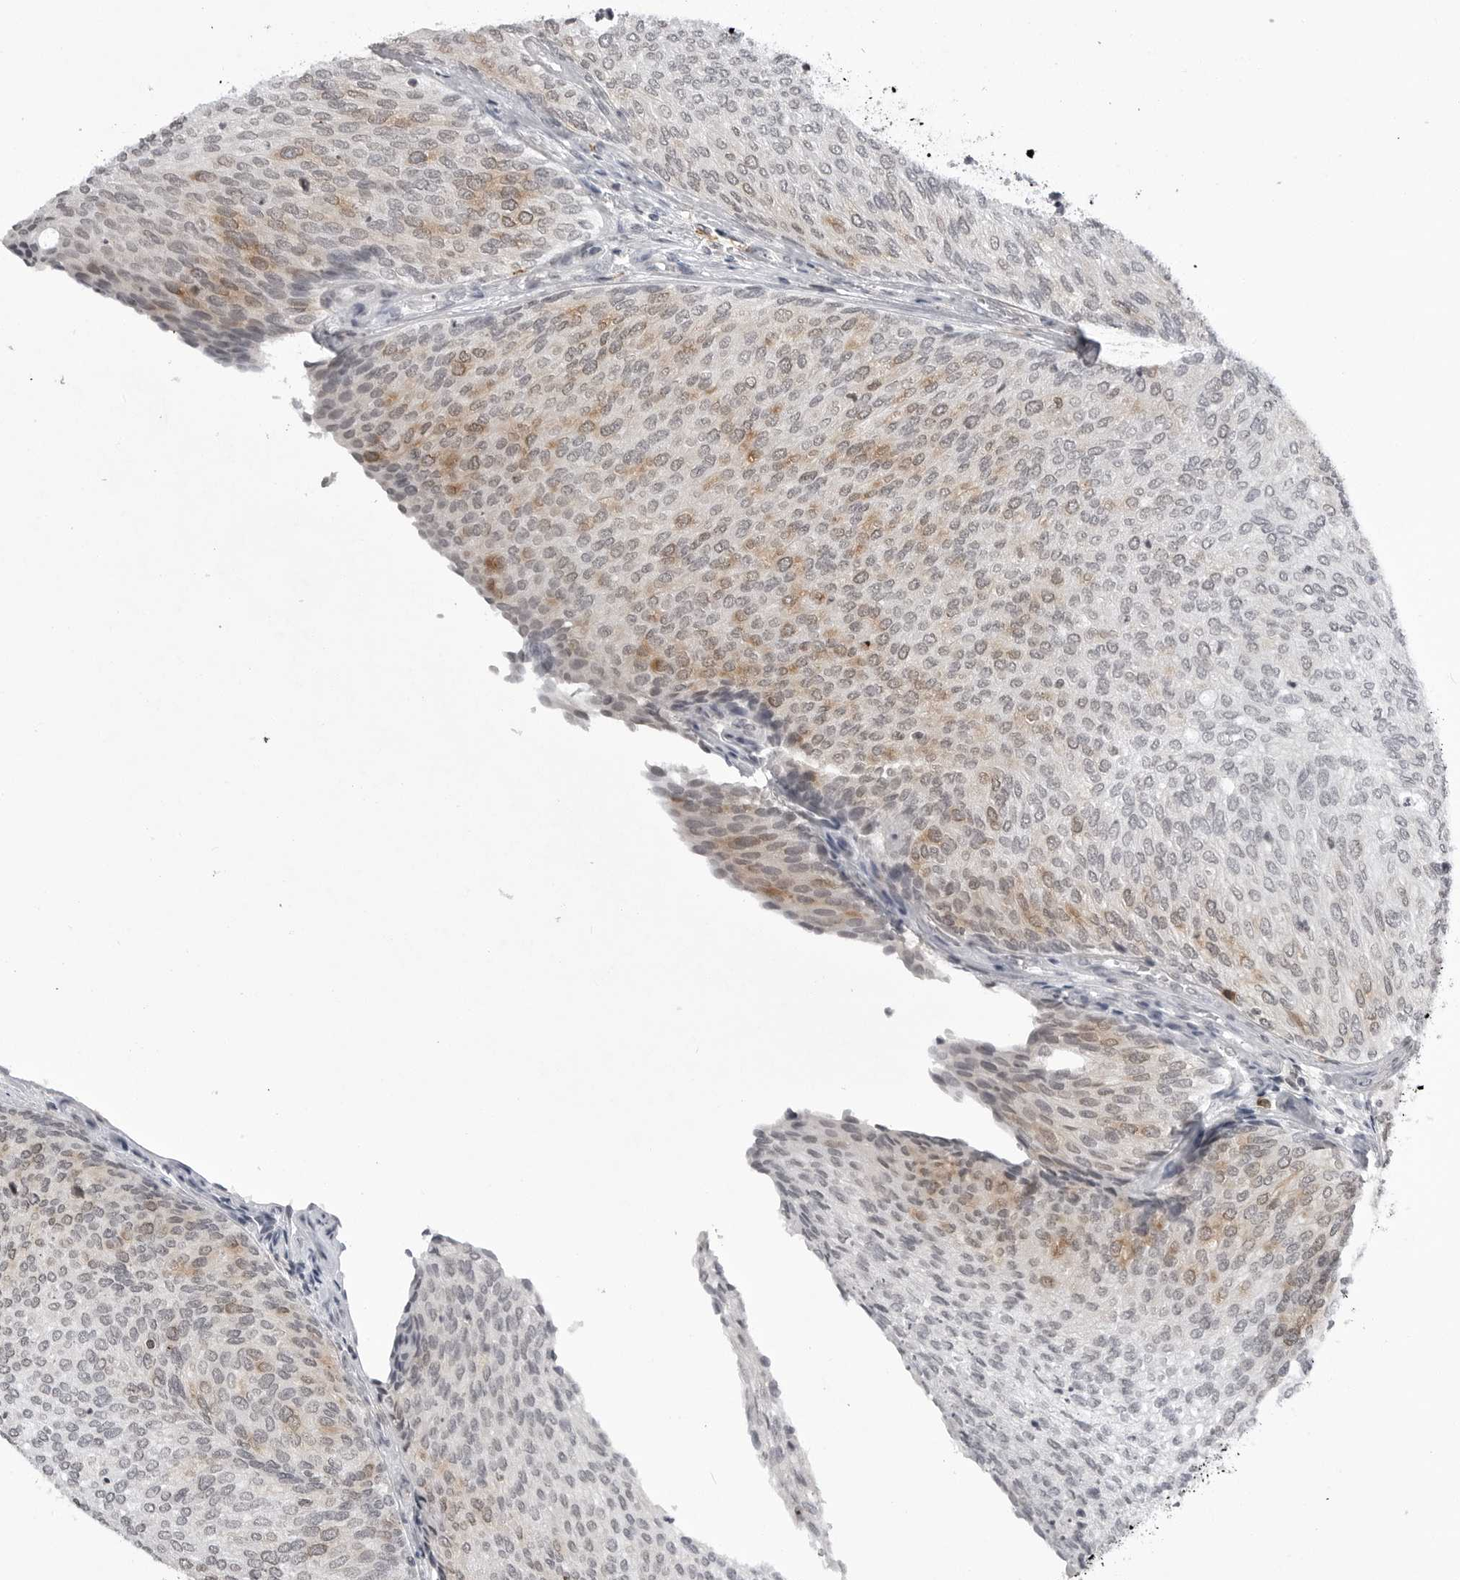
{"staining": {"intensity": "weak", "quantity": "25%-75%", "location": "cytoplasmic/membranous"}, "tissue": "urothelial cancer", "cell_type": "Tumor cells", "image_type": "cancer", "snomed": [{"axis": "morphology", "description": "Urothelial carcinoma, Low grade"}, {"axis": "topography", "description": "Urinary bladder"}], "caption": "High-power microscopy captured an immunohistochemistry image of urothelial cancer, revealing weak cytoplasmic/membranous positivity in about 25%-75% of tumor cells. (IHC, brightfield microscopy, high magnification).", "gene": "RRM1", "patient": {"sex": "female", "age": 79}}